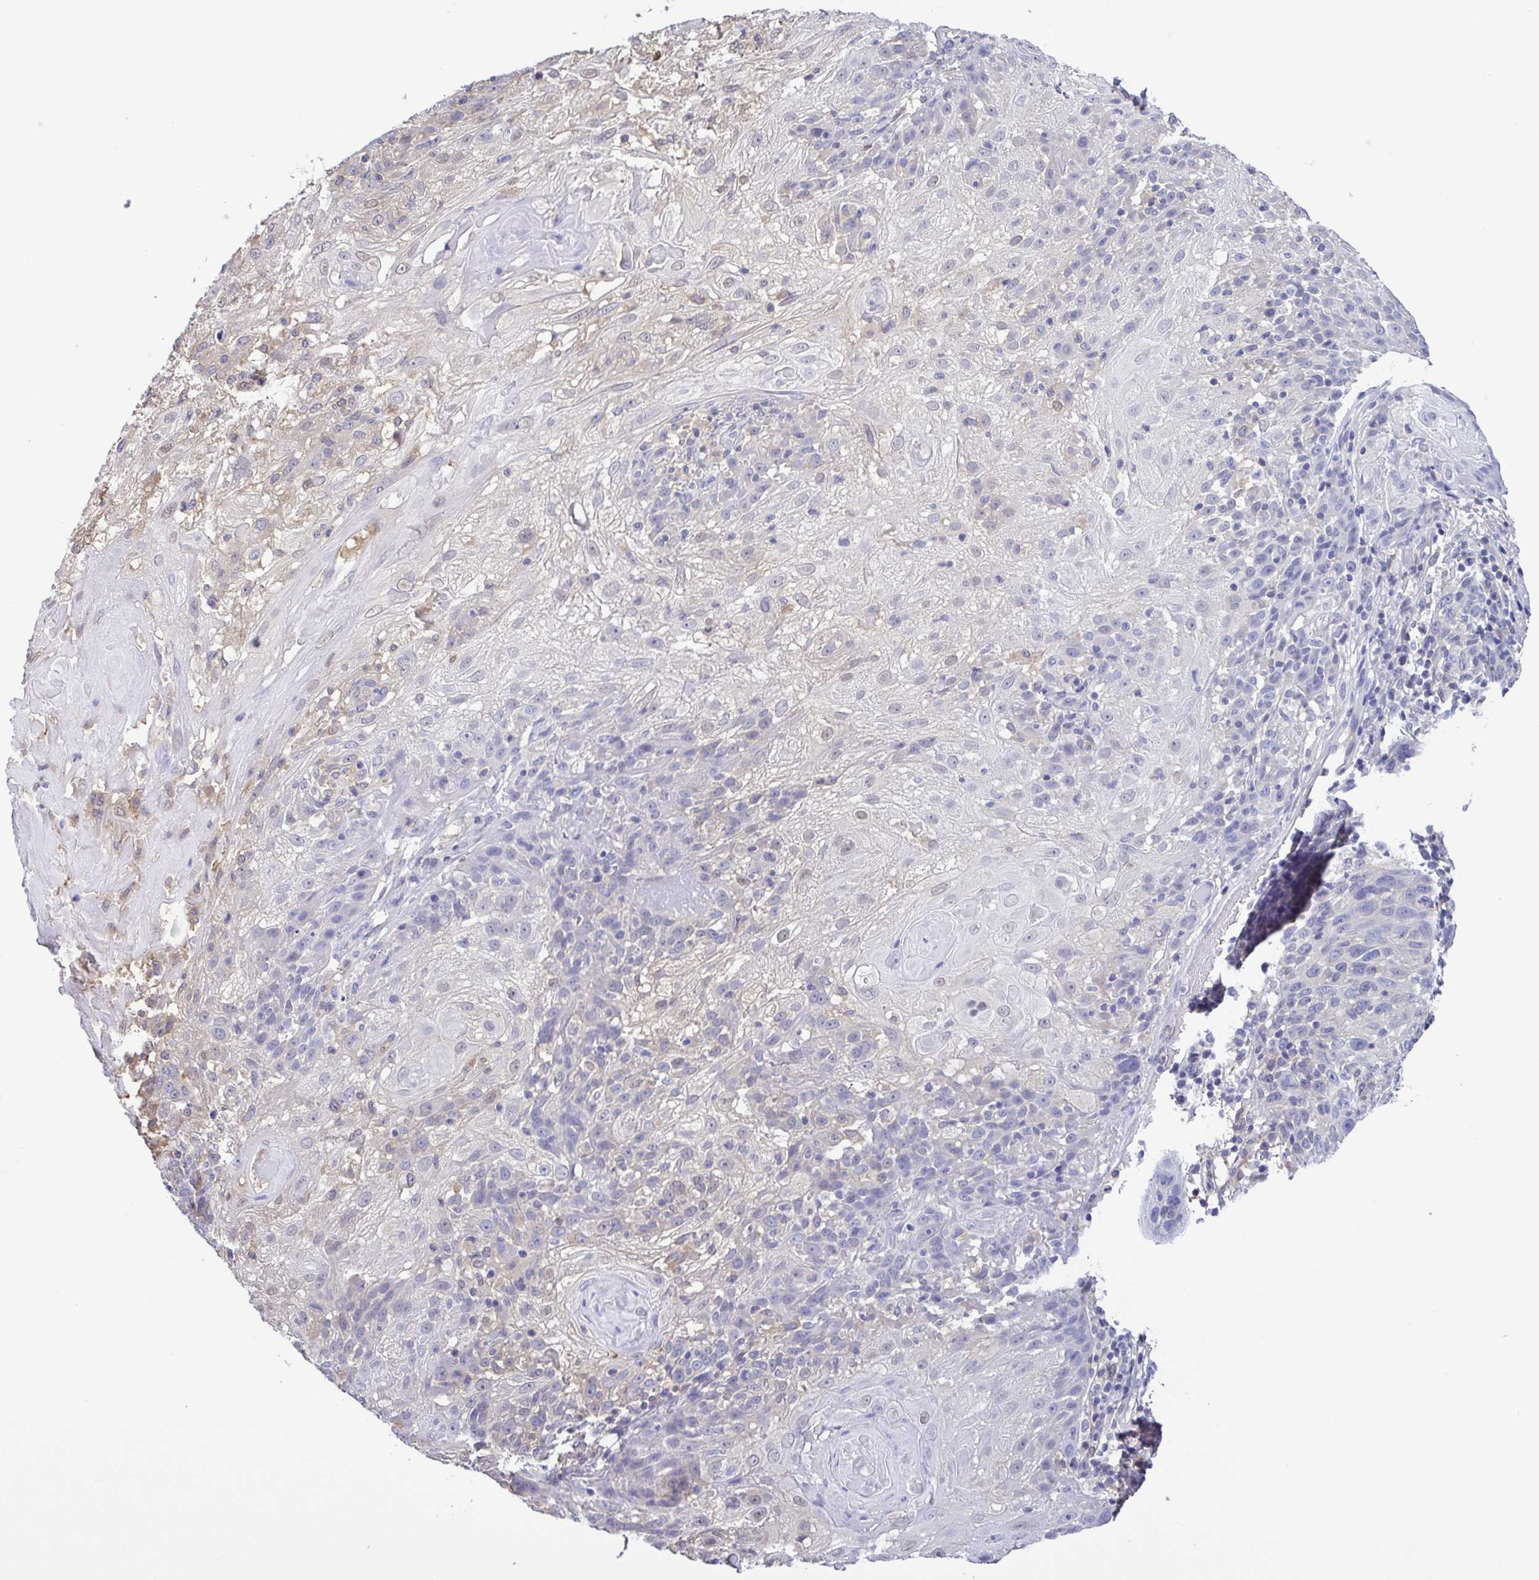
{"staining": {"intensity": "negative", "quantity": "none", "location": "none"}, "tissue": "skin cancer", "cell_type": "Tumor cells", "image_type": "cancer", "snomed": [{"axis": "morphology", "description": "Normal tissue, NOS"}, {"axis": "morphology", "description": "Squamous cell carcinoma, NOS"}, {"axis": "topography", "description": "Skin"}], "caption": "The photomicrograph exhibits no significant positivity in tumor cells of skin cancer.", "gene": "LDHC", "patient": {"sex": "female", "age": 83}}